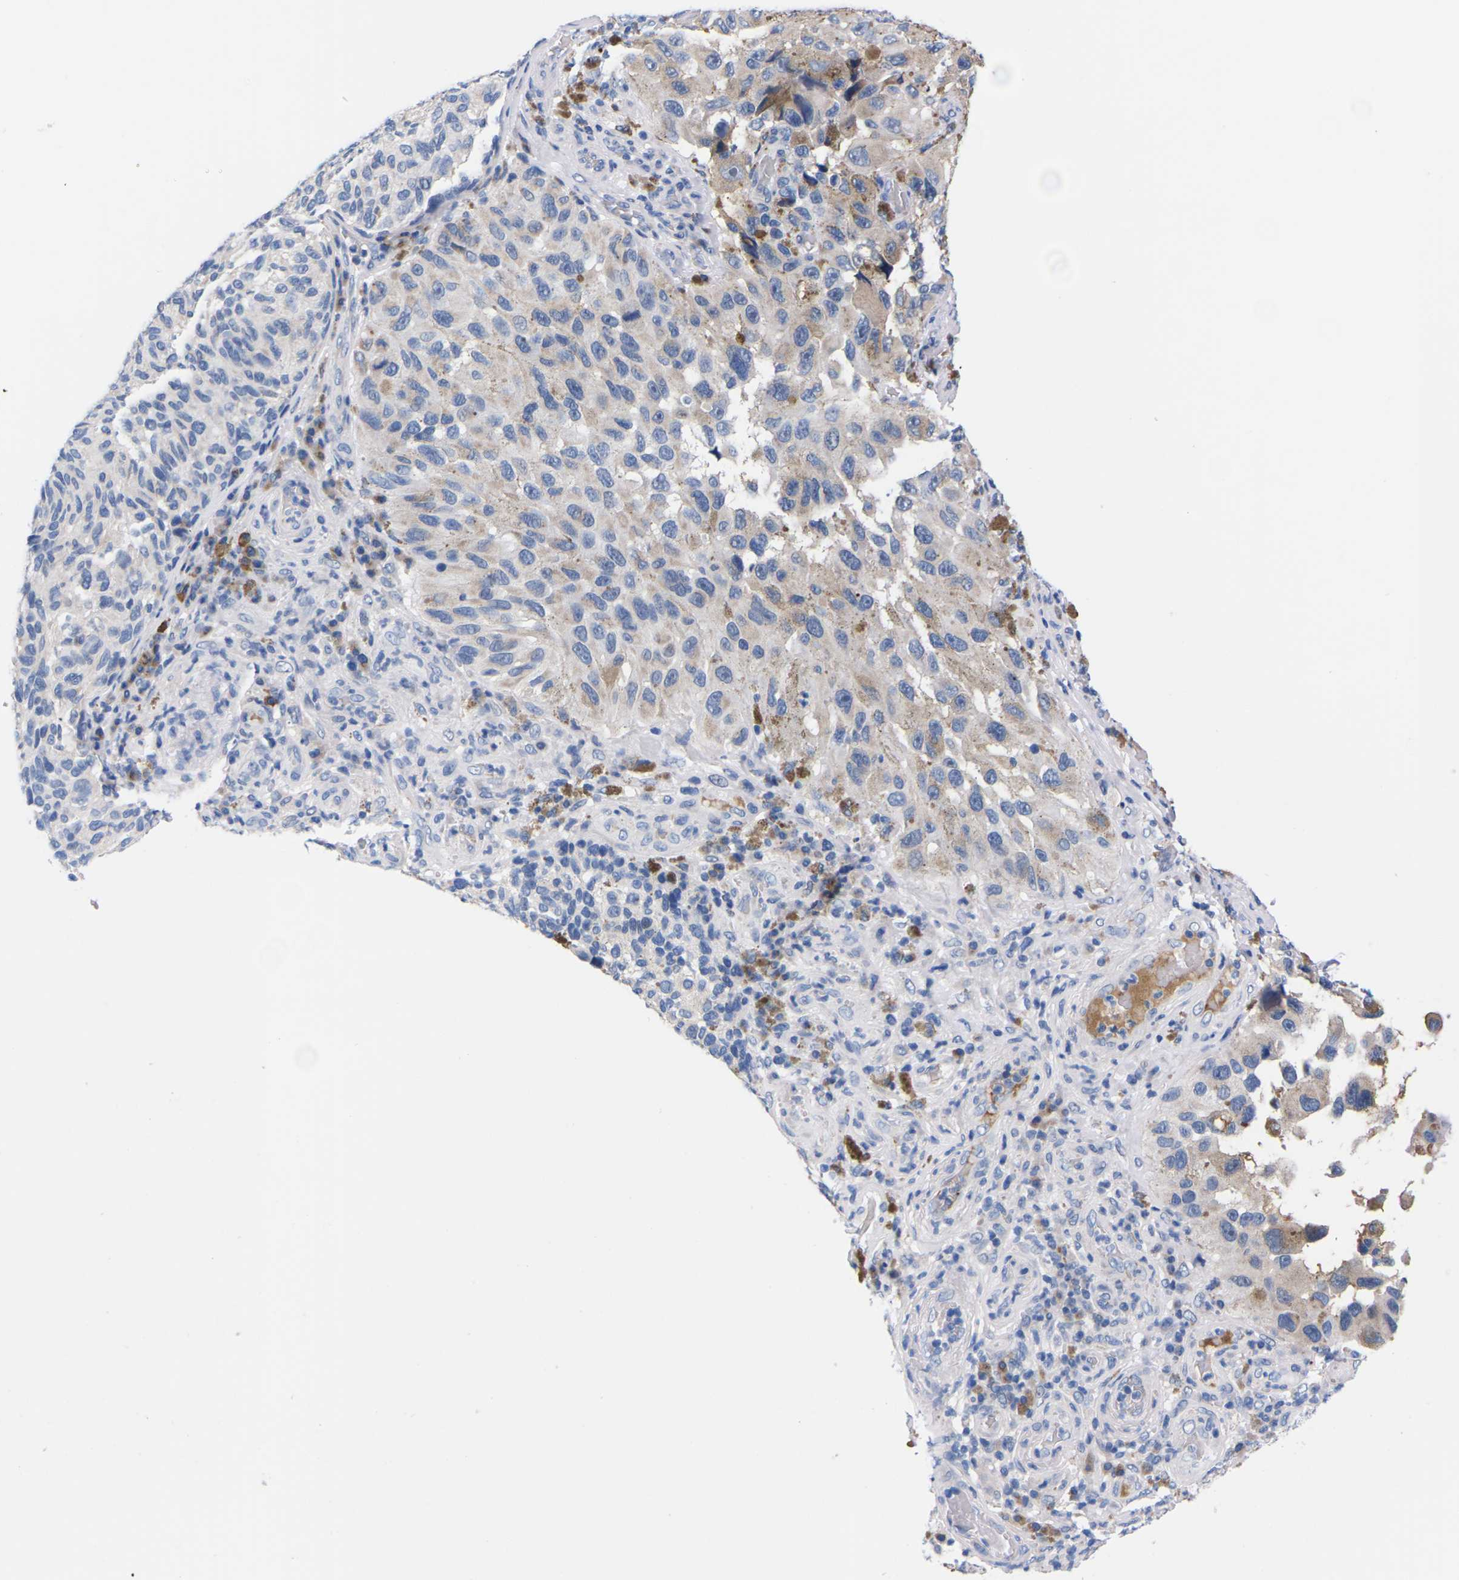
{"staining": {"intensity": "weak", "quantity": "25%-75%", "location": "cytoplasmic/membranous"}, "tissue": "melanoma", "cell_type": "Tumor cells", "image_type": "cancer", "snomed": [{"axis": "morphology", "description": "Malignant melanoma, NOS"}, {"axis": "topography", "description": "Skin"}], "caption": "A histopathology image of human malignant melanoma stained for a protein exhibits weak cytoplasmic/membranous brown staining in tumor cells. Using DAB (3,3'-diaminobenzidine) (brown) and hematoxylin (blue) stains, captured at high magnification using brightfield microscopy.", "gene": "FAM210A", "patient": {"sex": "female", "age": 73}}